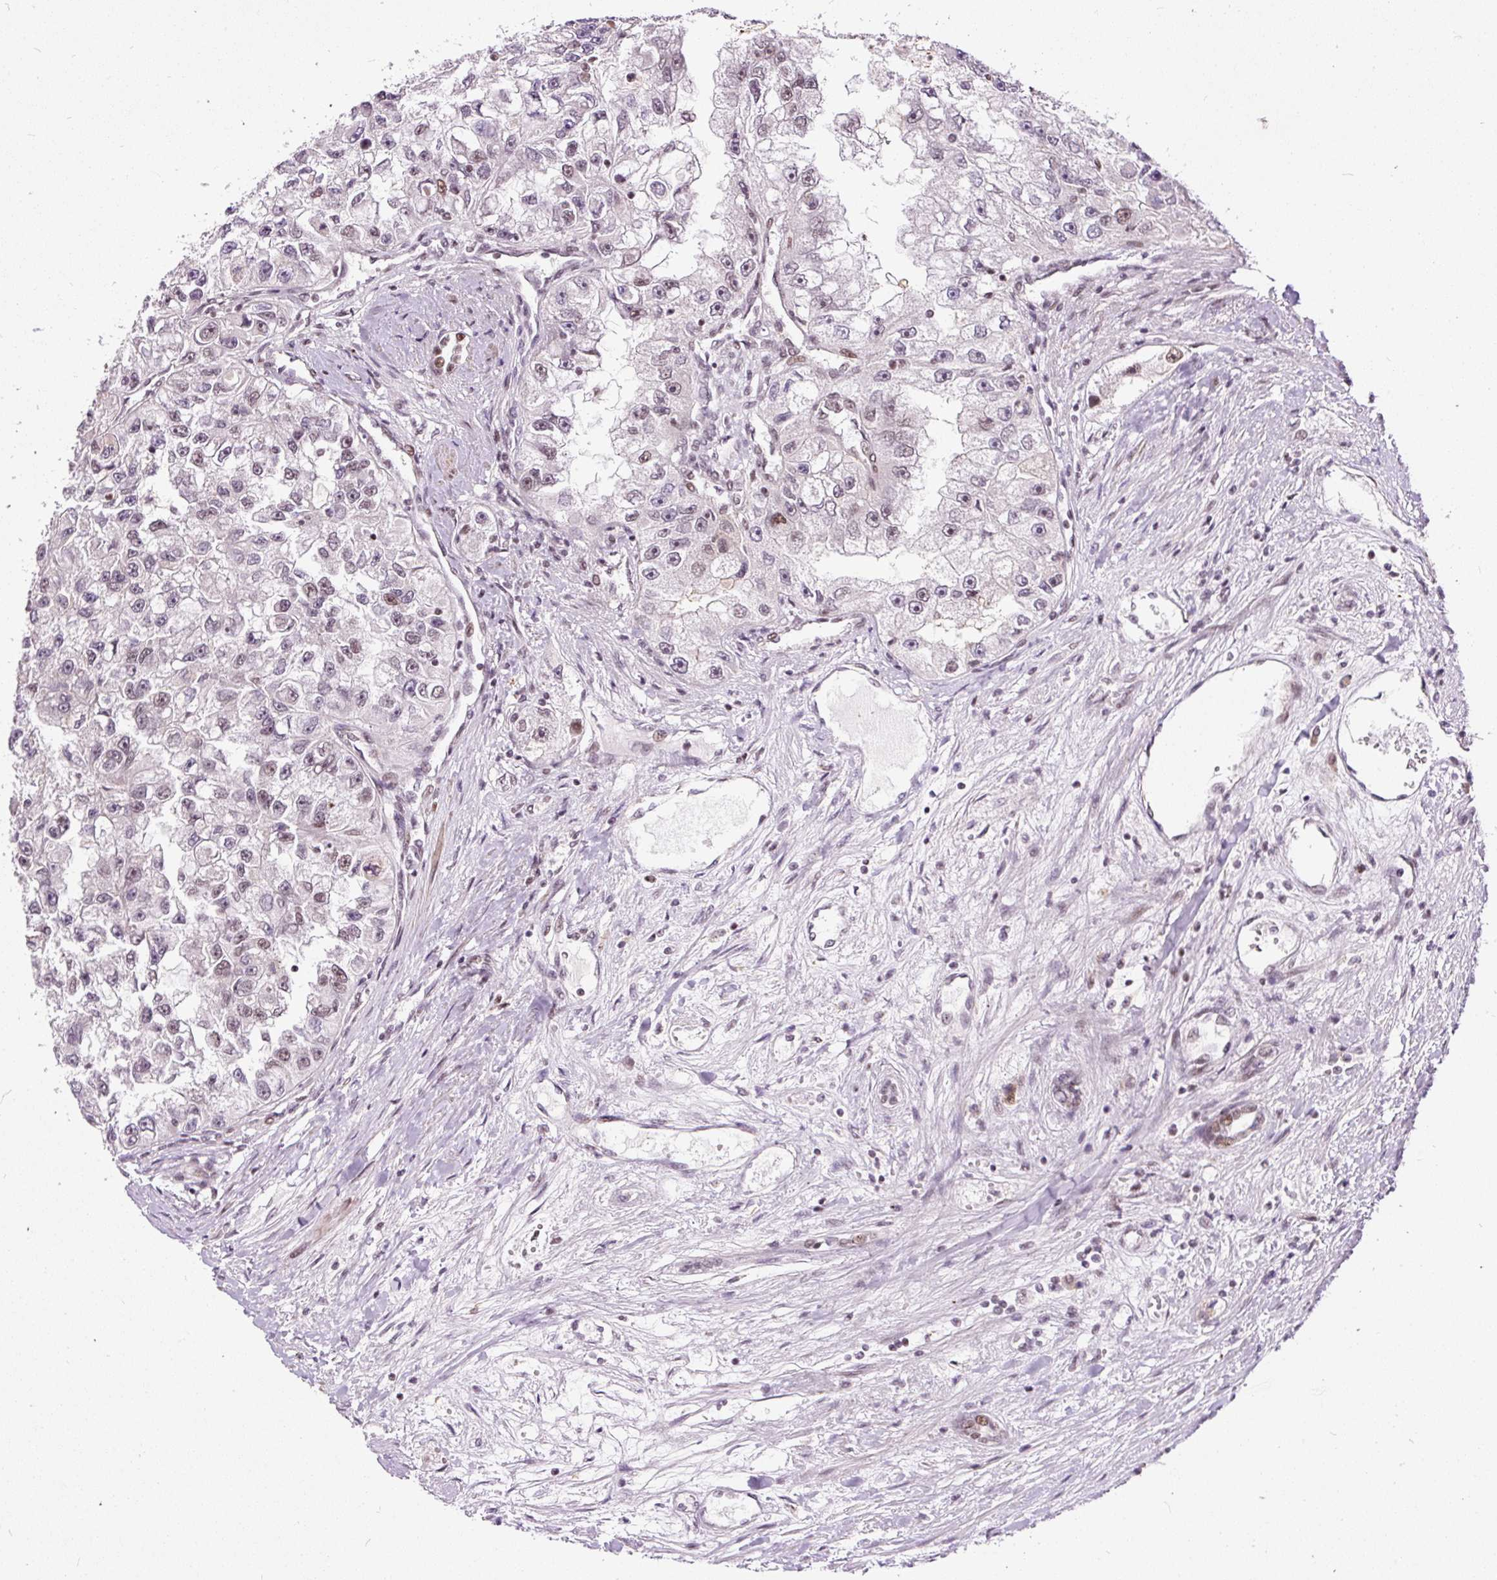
{"staining": {"intensity": "weak", "quantity": "<25%", "location": "nuclear"}, "tissue": "renal cancer", "cell_type": "Tumor cells", "image_type": "cancer", "snomed": [{"axis": "morphology", "description": "Adenocarcinoma, NOS"}, {"axis": "topography", "description": "Kidney"}], "caption": "DAB (3,3'-diaminobenzidine) immunohistochemical staining of human renal cancer shows no significant positivity in tumor cells.", "gene": "HNRNPC", "patient": {"sex": "male", "age": 63}}